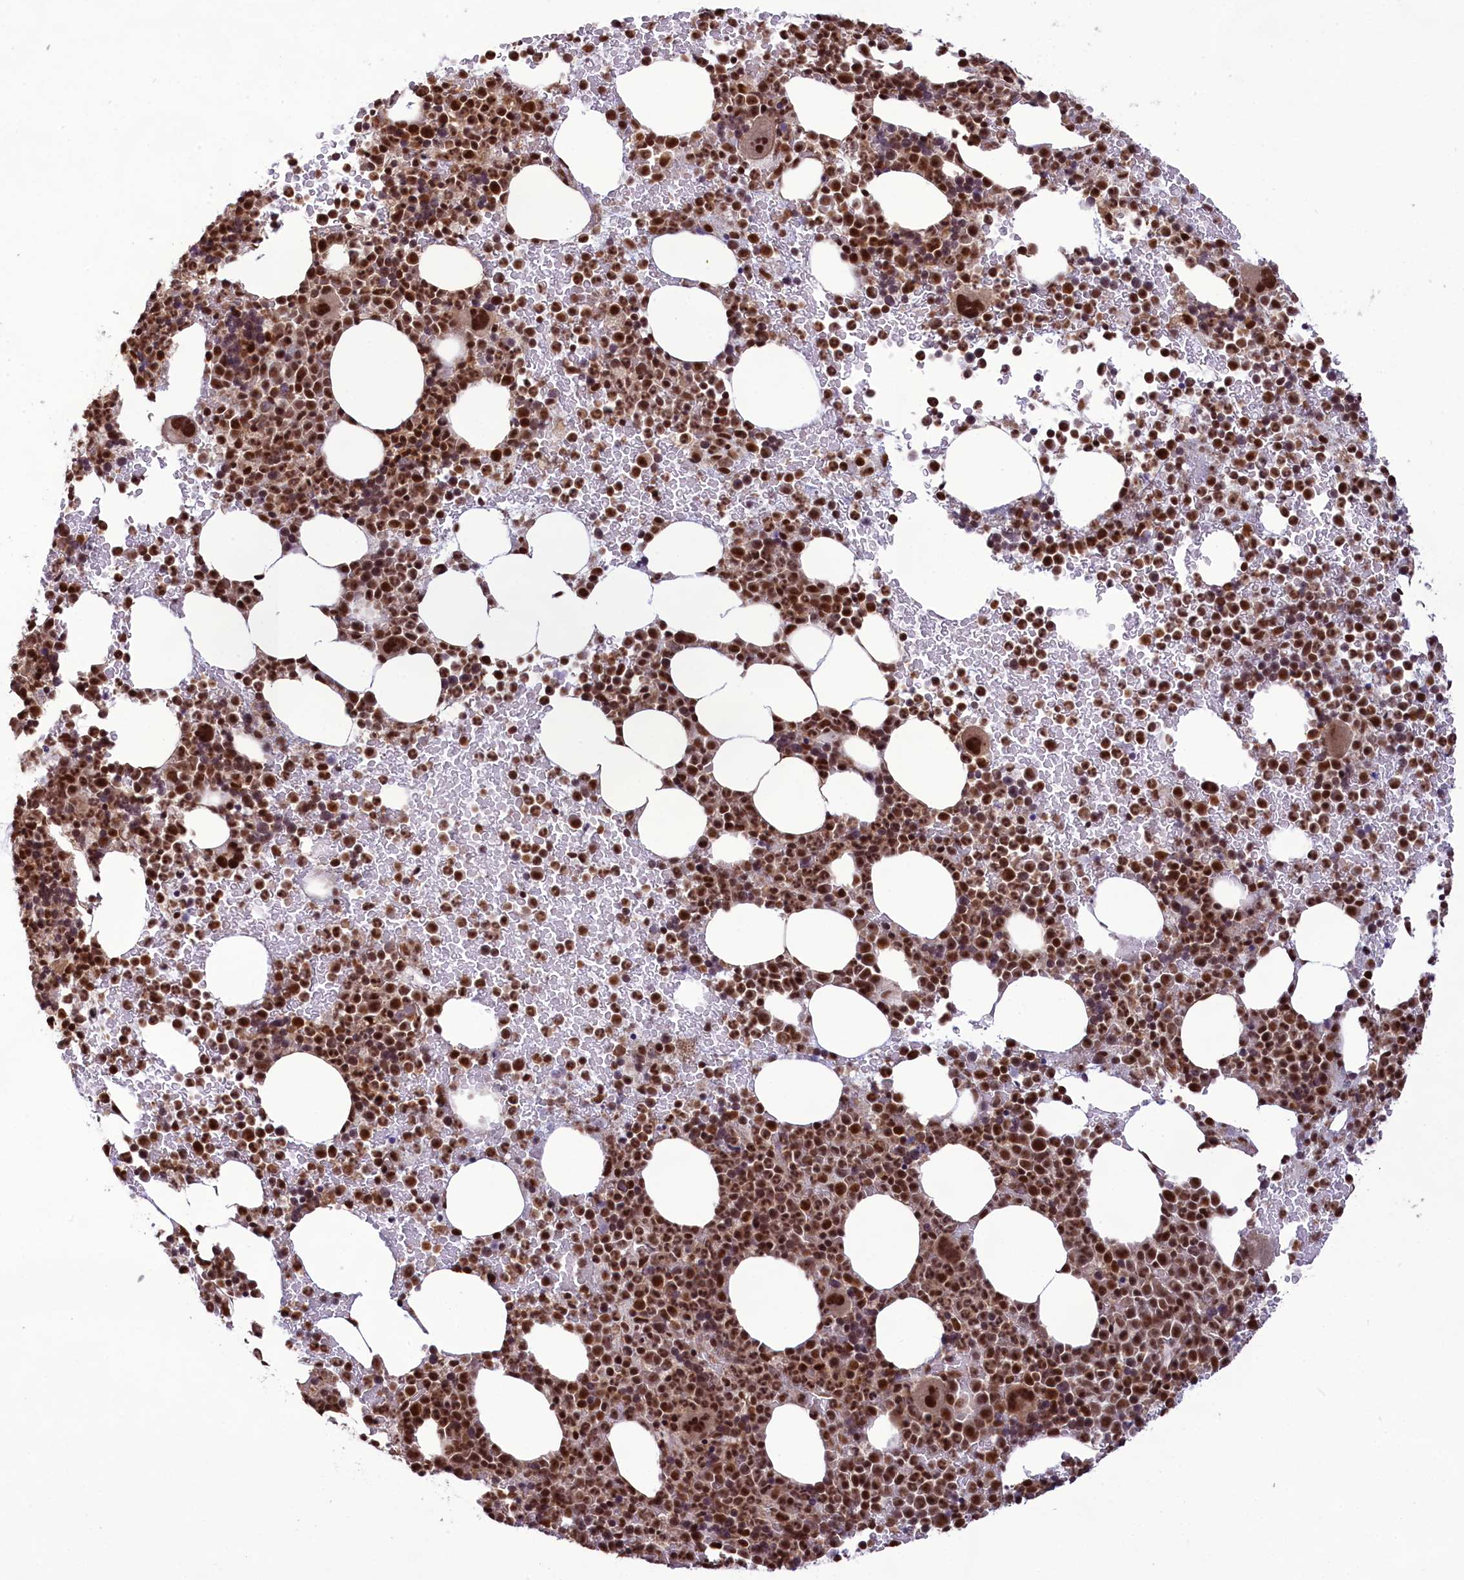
{"staining": {"intensity": "moderate", "quantity": "25%-75%", "location": "cytoplasmic/membranous,nuclear"}, "tissue": "bone marrow", "cell_type": "Hematopoietic cells", "image_type": "normal", "snomed": [{"axis": "morphology", "description": "Normal tissue, NOS"}, {"axis": "topography", "description": "Bone marrow"}], "caption": "IHC of normal bone marrow displays medium levels of moderate cytoplasmic/membranous,nuclear expression in approximately 25%-75% of hematopoietic cells. The staining was performed using DAB to visualize the protein expression in brown, while the nuclei were stained in blue with hematoxylin (Magnification: 20x).", "gene": "CARD8", "patient": {"sex": "female", "age": 82}}